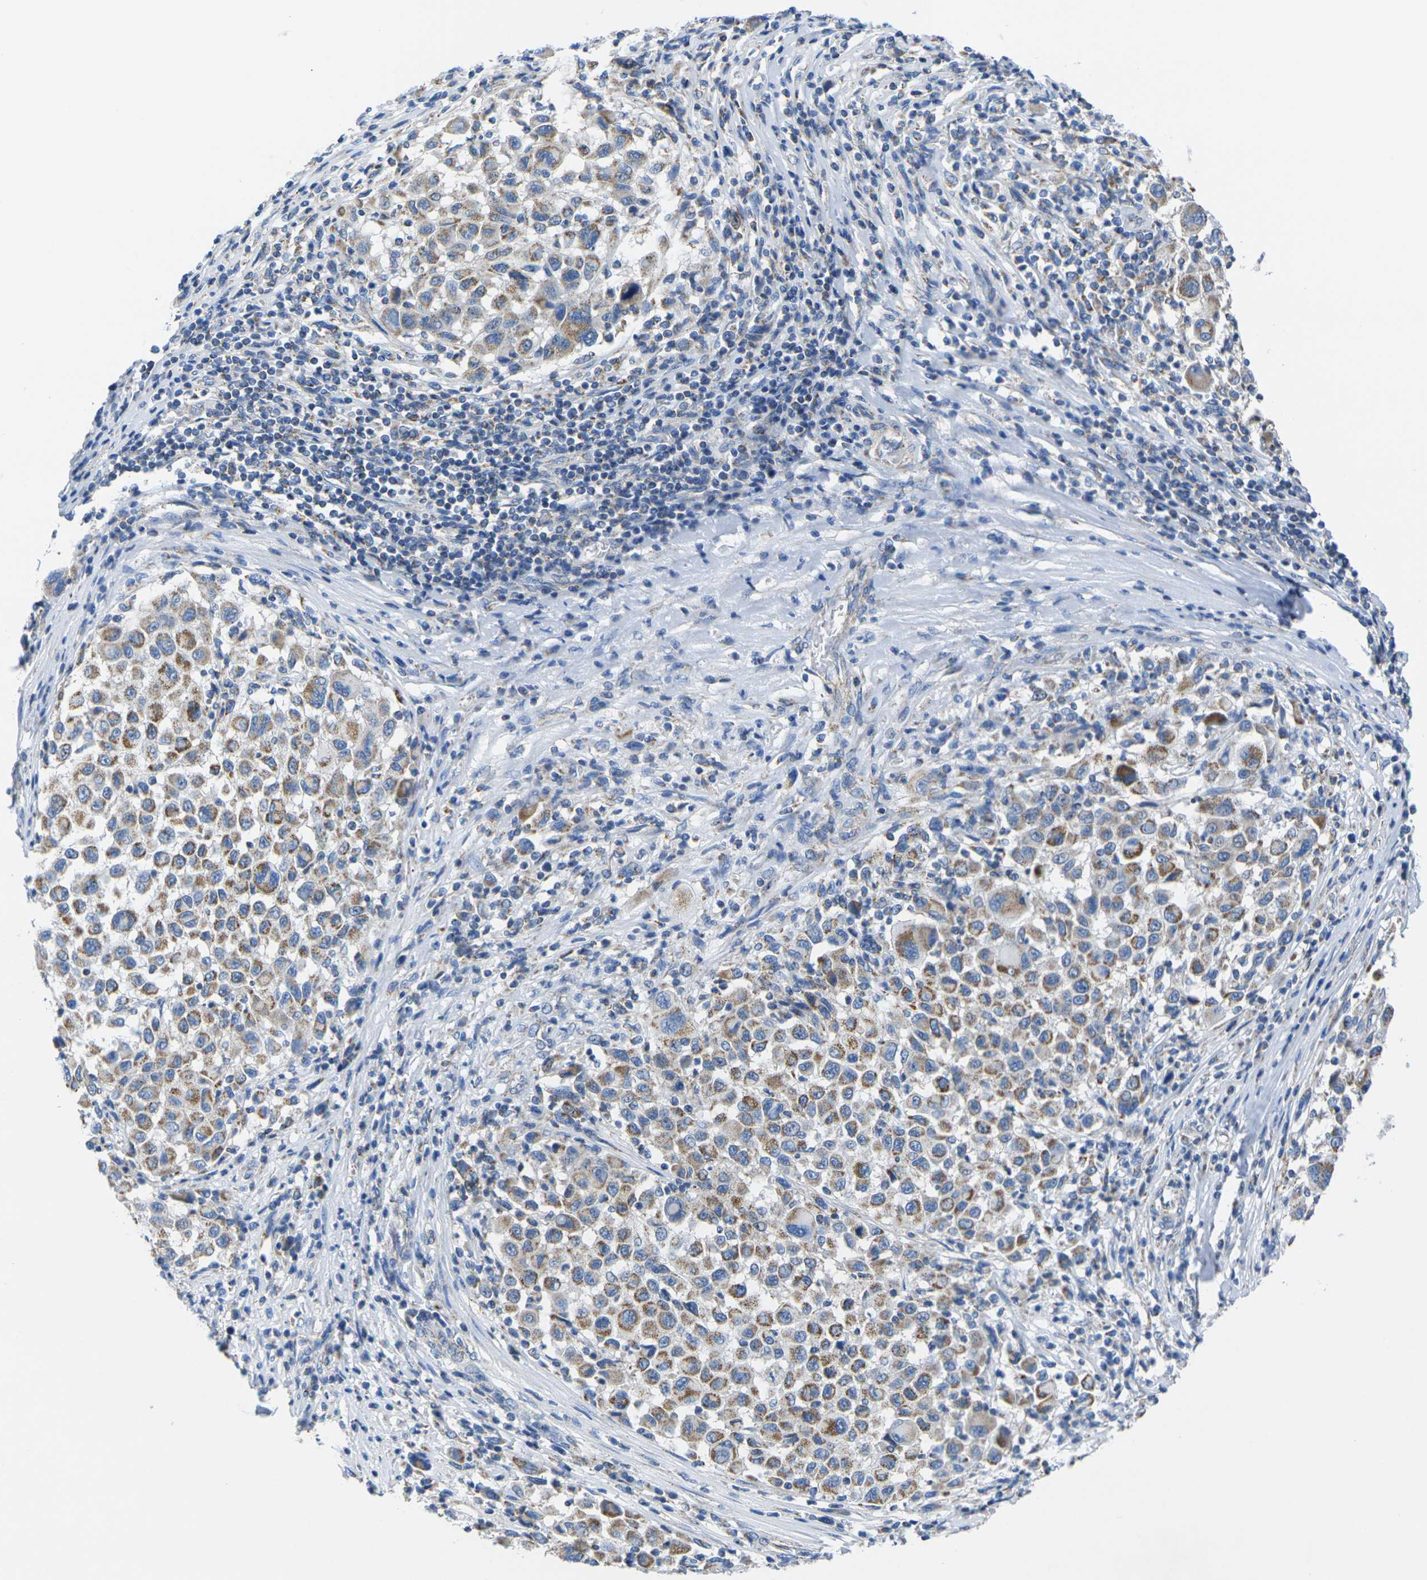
{"staining": {"intensity": "moderate", "quantity": "25%-75%", "location": "cytoplasmic/membranous"}, "tissue": "melanoma", "cell_type": "Tumor cells", "image_type": "cancer", "snomed": [{"axis": "morphology", "description": "Malignant melanoma, Metastatic site"}, {"axis": "topography", "description": "Lymph node"}], "caption": "Melanoma was stained to show a protein in brown. There is medium levels of moderate cytoplasmic/membranous positivity in about 25%-75% of tumor cells.", "gene": "TMEM204", "patient": {"sex": "male", "age": 61}}